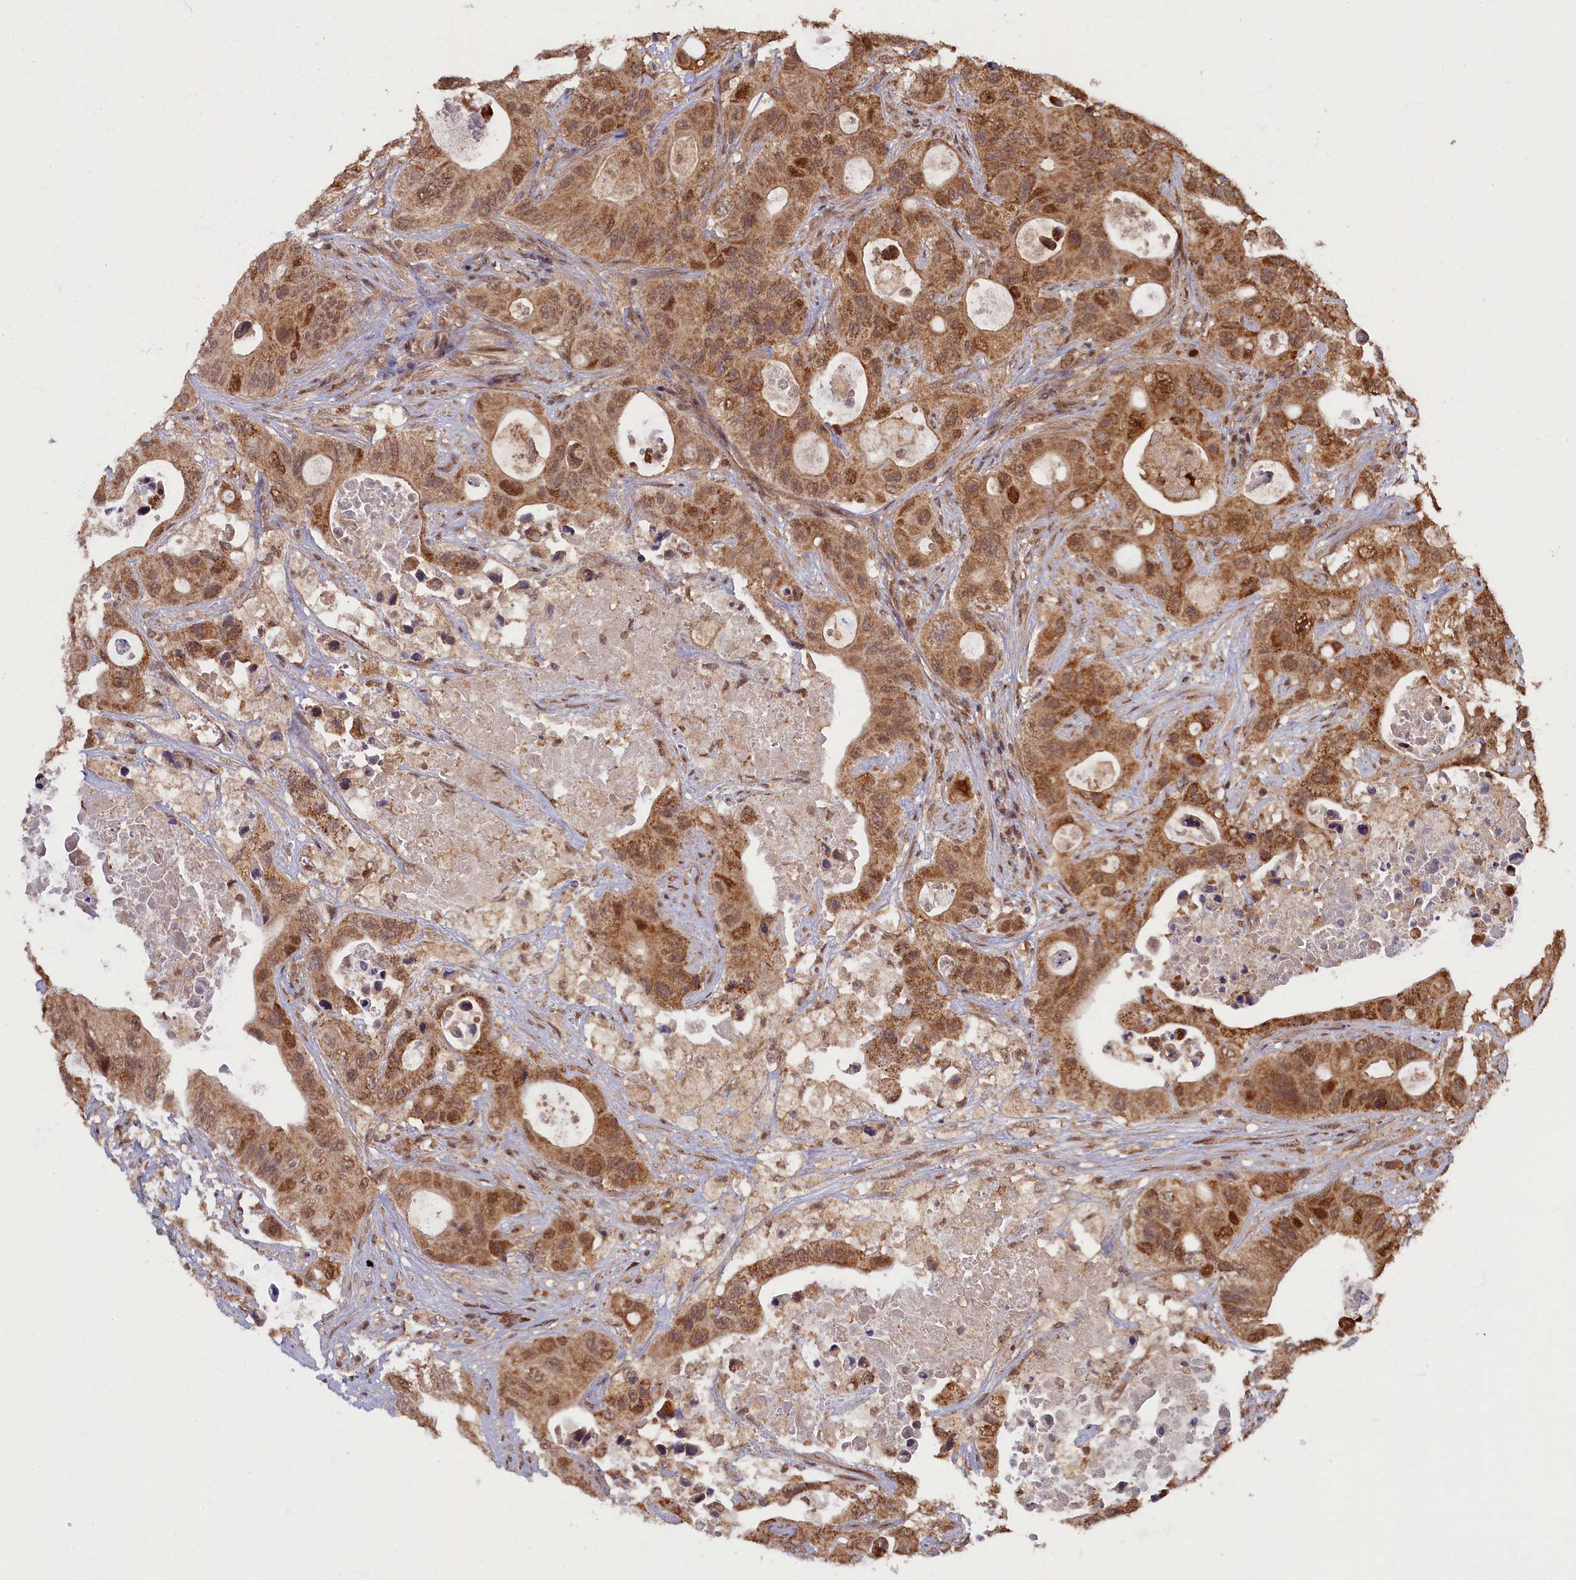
{"staining": {"intensity": "moderate", "quantity": ">75%", "location": "cytoplasmic/membranous,nuclear"}, "tissue": "colorectal cancer", "cell_type": "Tumor cells", "image_type": "cancer", "snomed": [{"axis": "morphology", "description": "Adenocarcinoma, NOS"}, {"axis": "topography", "description": "Colon"}], "caption": "A medium amount of moderate cytoplasmic/membranous and nuclear expression is present in approximately >75% of tumor cells in colorectal cancer (adenocarcinoma) tissue. The protein is shown in brown color, while the nuclei are stained blue.", "gene": "BRCA1", "patient": {"sex": "female", "age": 46}}